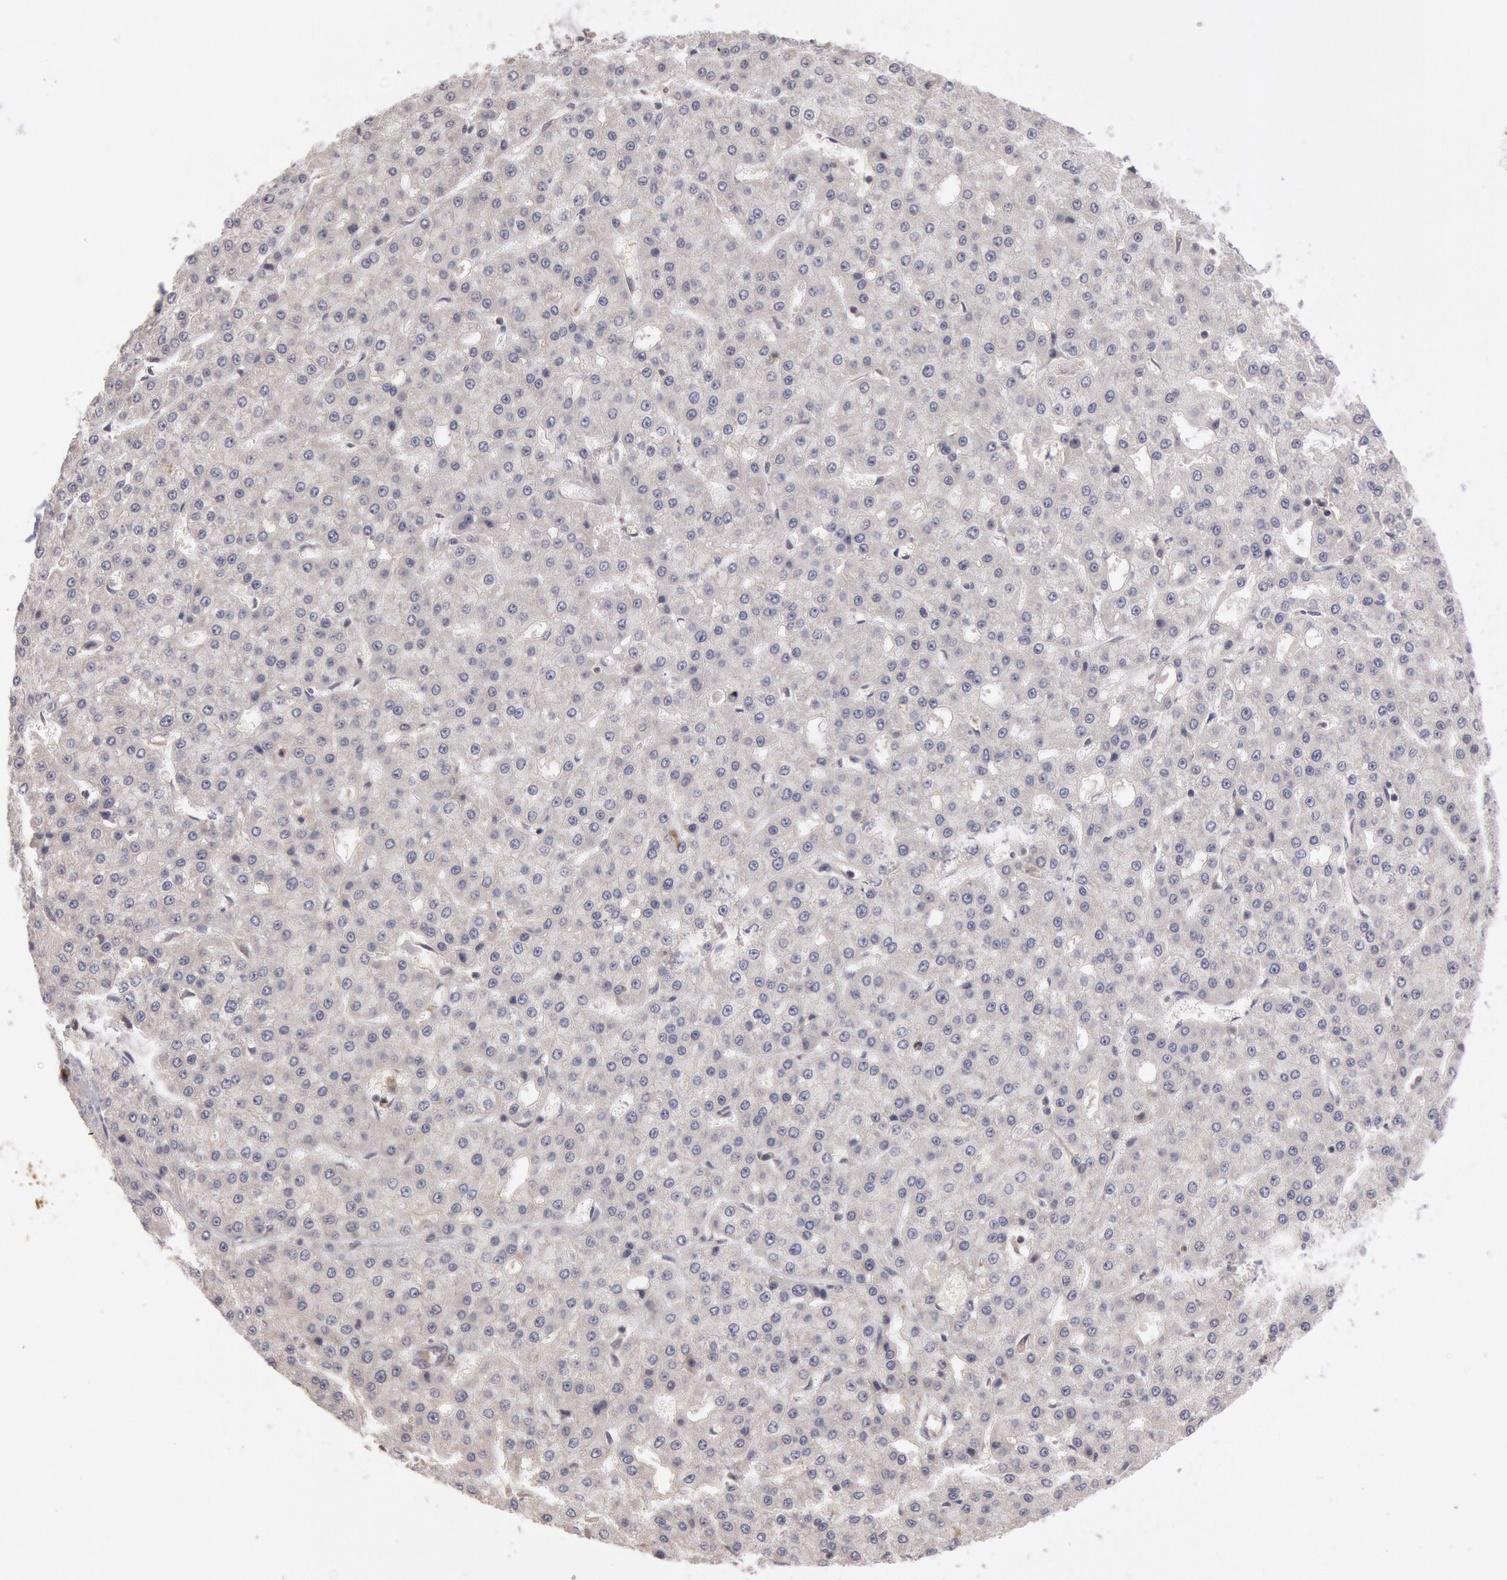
{"staining": {"intensity": "weak", "quantity": "<25%", "location": "cytoplasmic/membranous"}, "tissue": "liver cancer", "cell_type": "Tumor cells", "image_type": "cancer", "snomed": [{"axis": "morphology", "description": "Carcinoma, Hepatocellular, NOS"}, {"axis": "topography", "description": "Liver"}], "caption": "IHC of human liver hepatocellular carcinoma exhibits no staining in tumor cells. (Stains: DAB IHC with hematoxylin counter stain, Microscopy: brightfield microscopy at high magnification).", "gene": "PLA2G6", "patient": {"sex": "male", "age": 47}}